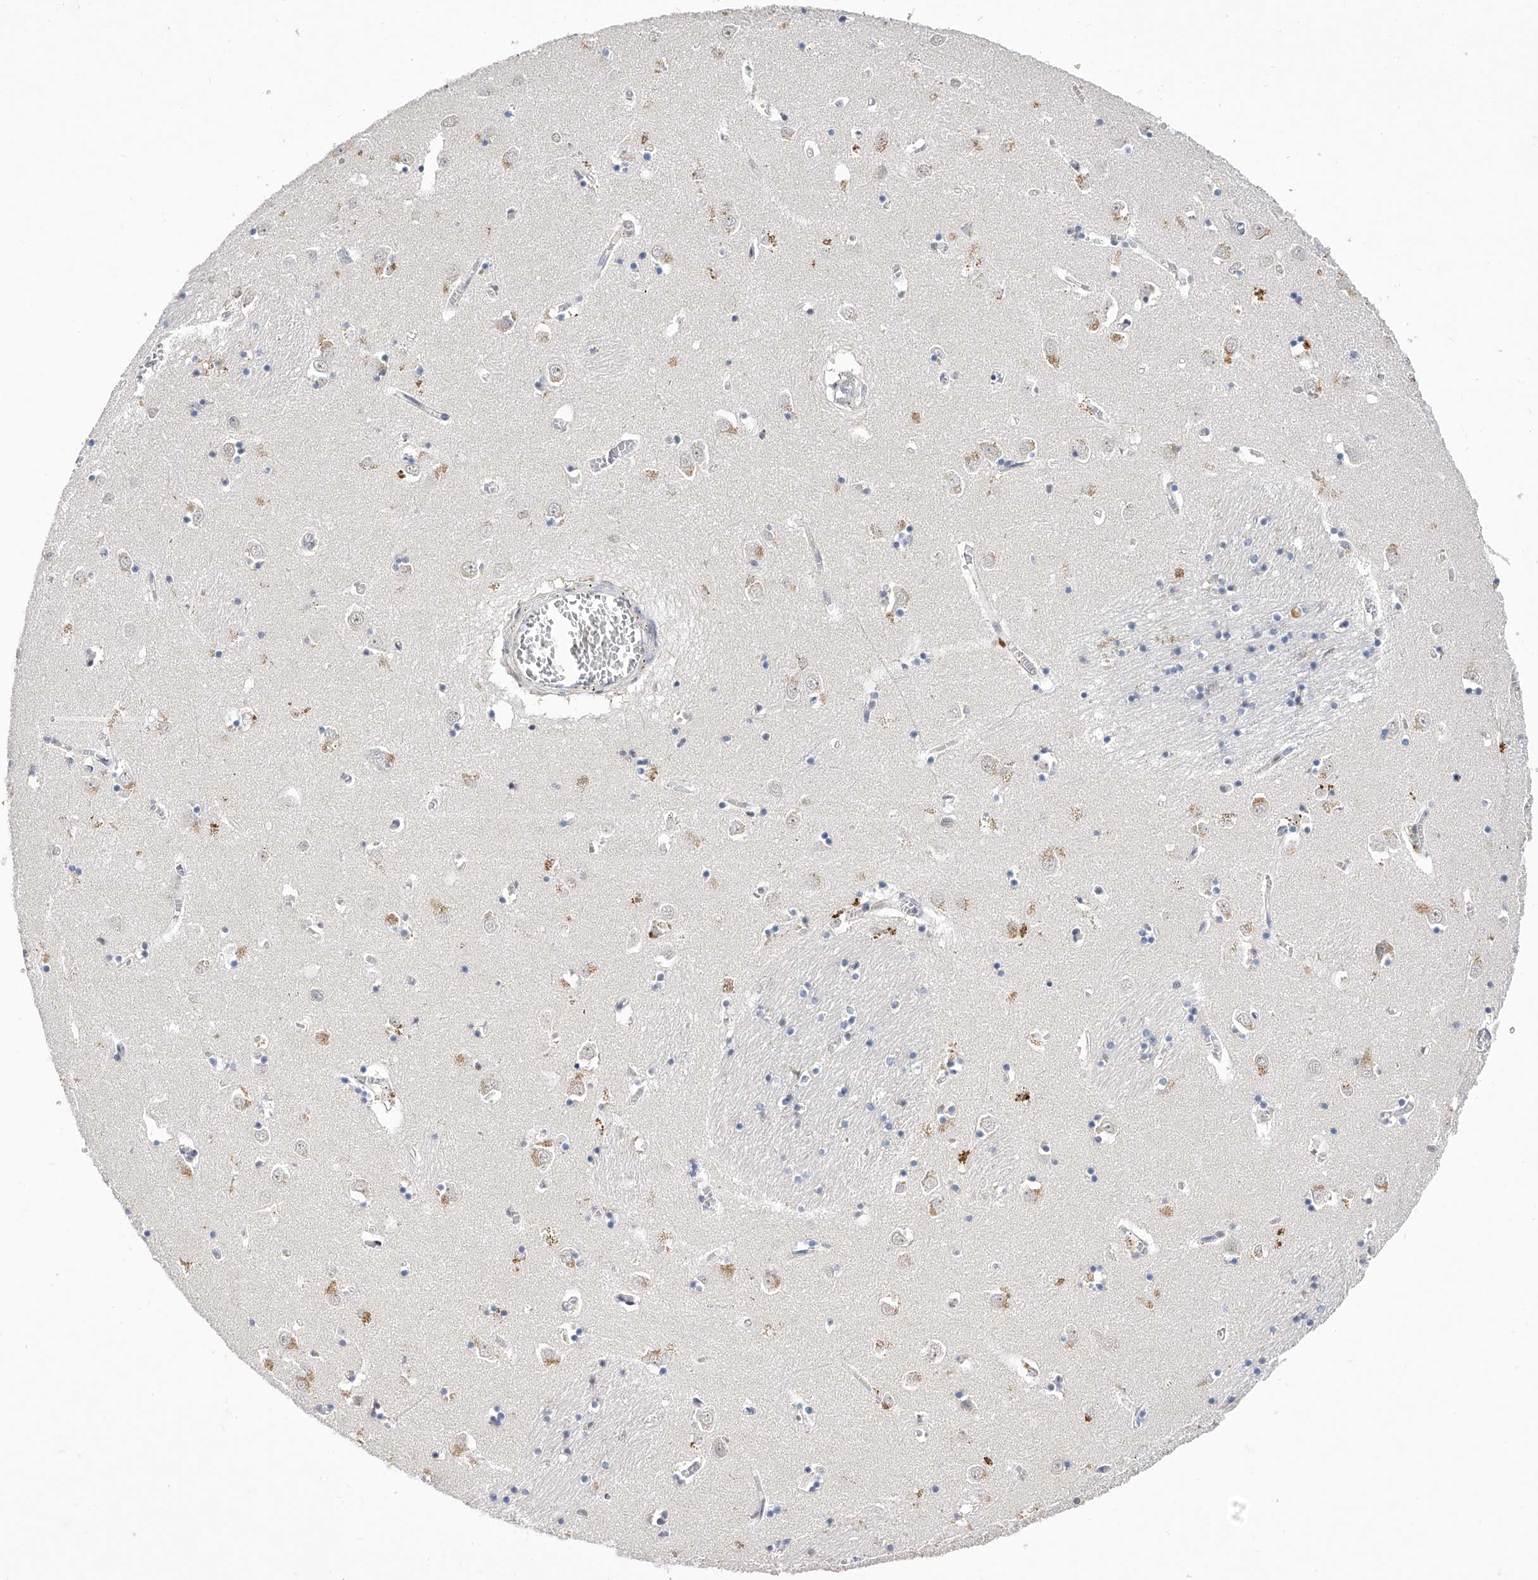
{"staining": {"intensity": "moderate", "quantity": "<25%", "location": "nuclear"}, "tissue": "caudate", "cell_type": "Glial cells", "image_type": "normal", "snomed": [{"axis": "morphology", "description": "Normal tissue, NOS"}, {"axis": "topography", "description": "Lateral ventricle wall"}], "caption": "IHC of normal human caudate demonstrates low levels of moderate nuclear expression in approximately <25% of glial cells. (brown staining indicates protein expression, while blue staining denotes nuclei).", "gene": "RAD54L", "patient": {"sex": "male", "age": 70}}